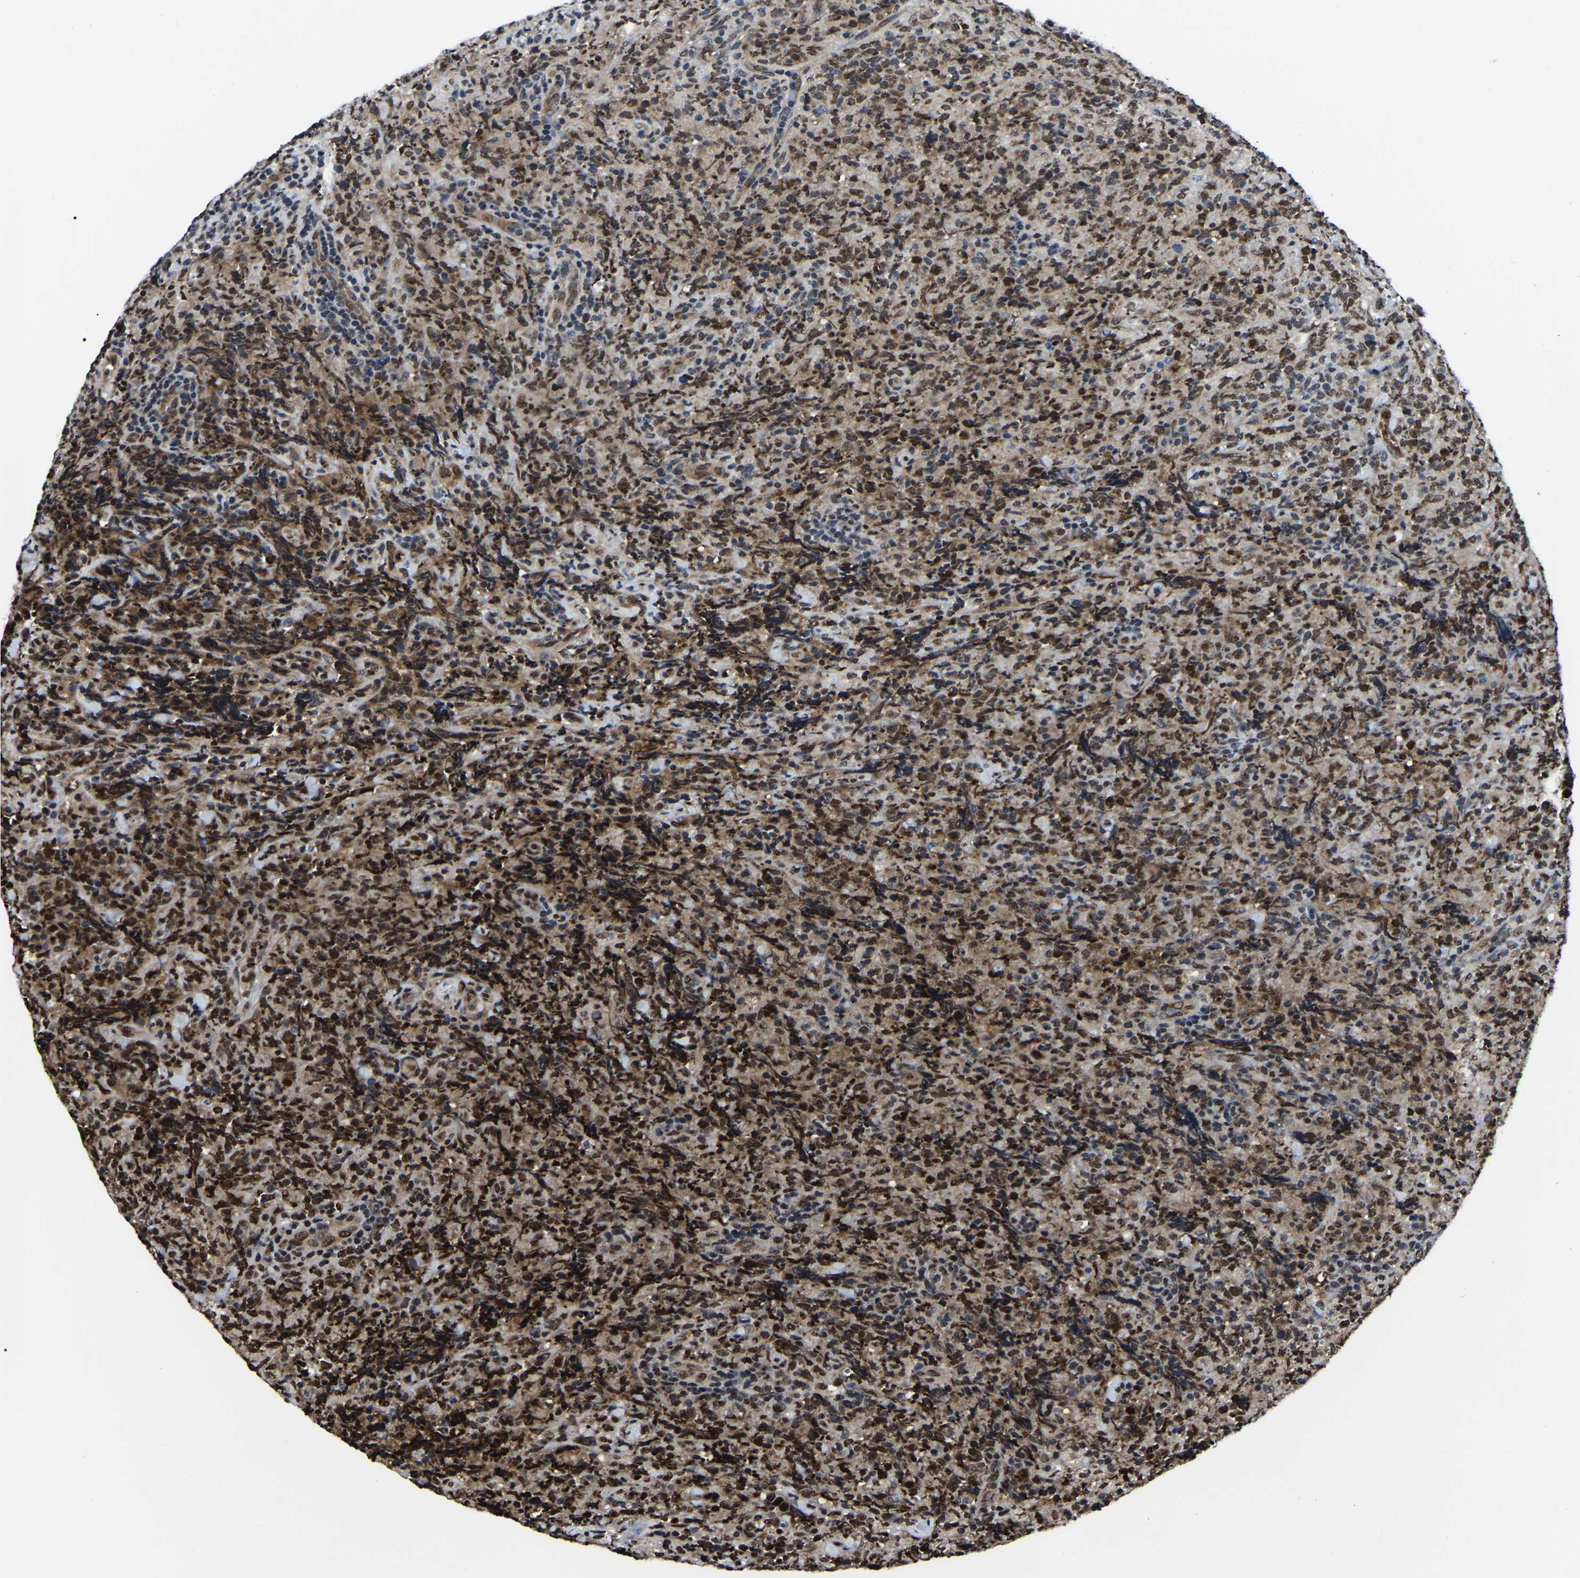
{"staining": {"intensity": "moderate", "quantity": "25%-75%", "location": "nuclear"}, "tissue": "lymphoma", "cell_type": "Tumor cells", "image_type": "cancer", "snomed": [{"axis": "morphology", "description": "Malignant lymphoma, non-Hodgkin's type, High grade"}, {"axis": "topography", "description": "Tonsil"}], "caption": "Malignant lymphoma, non-Hodgkin's type (high-grade) was stained to show a protein in brown. There is medium levels of moderate nuclear expression in about 25%-75% of tumor cells.", "gene": "TRIM35", "patient": {"sex": "female", "age": 36}}